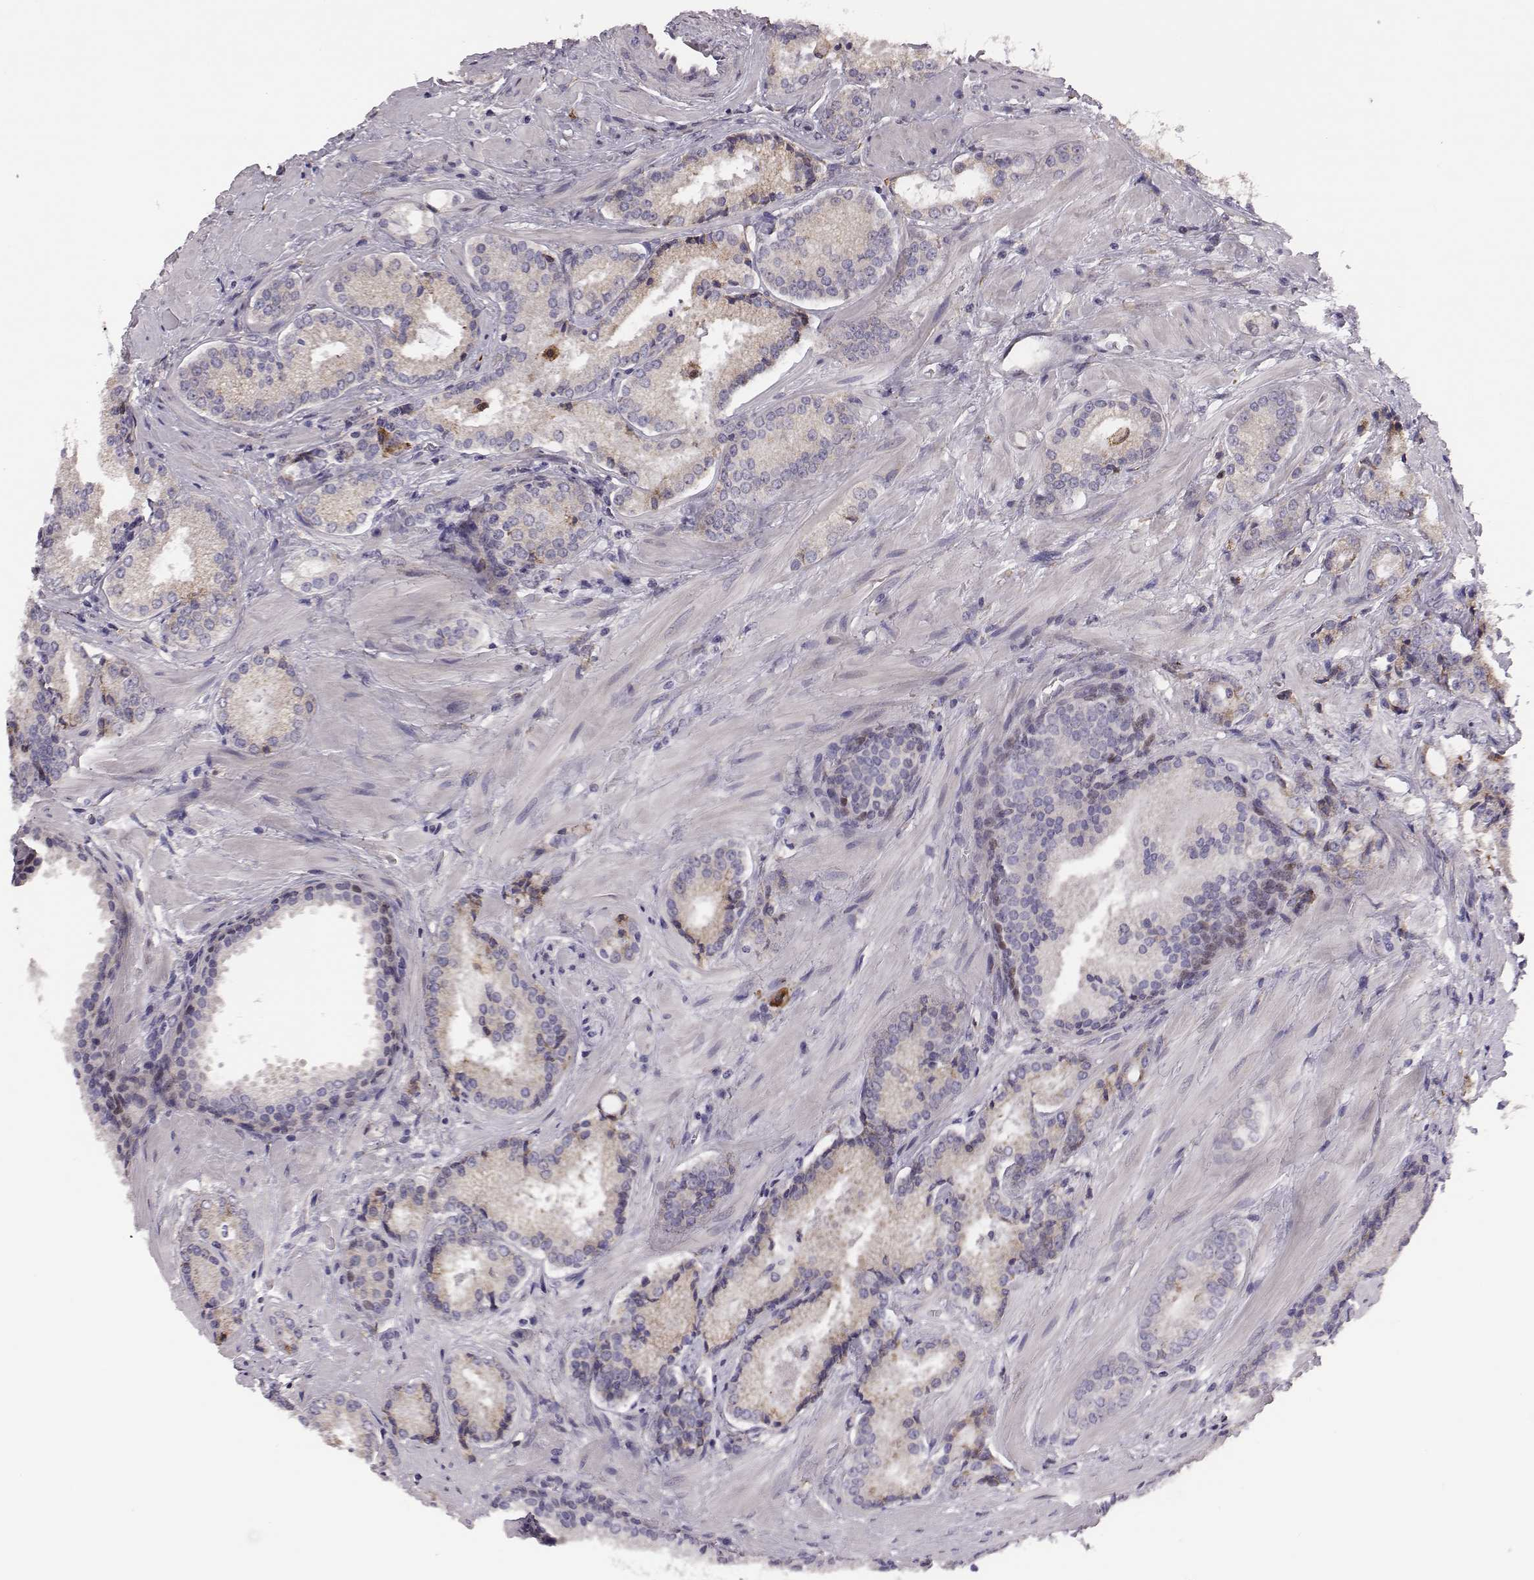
{"staining": {"intensity": "strong", "quantity": "<25%", "location": "cytoplasmic/membranous"}, "tissue": "prostate cancer", "cell_type": "Tumor cells", "image_type": "cancer", "snomed": [{"axis": "morphology", "description": "Adenocarcinoma, Low grade"}, {"axis": "topography", "description": "Prostate"}], "caption": "IHC photomicrograph of human low-grade adenocarcinoma (prostate) stained for a protein (brown), which demonstrates medium levels of strong cytoplasmic/membranous expression in about <25% of tumor cells.", "gene": "SELENOI", "patient": {"sex": "male", "age": 56}}